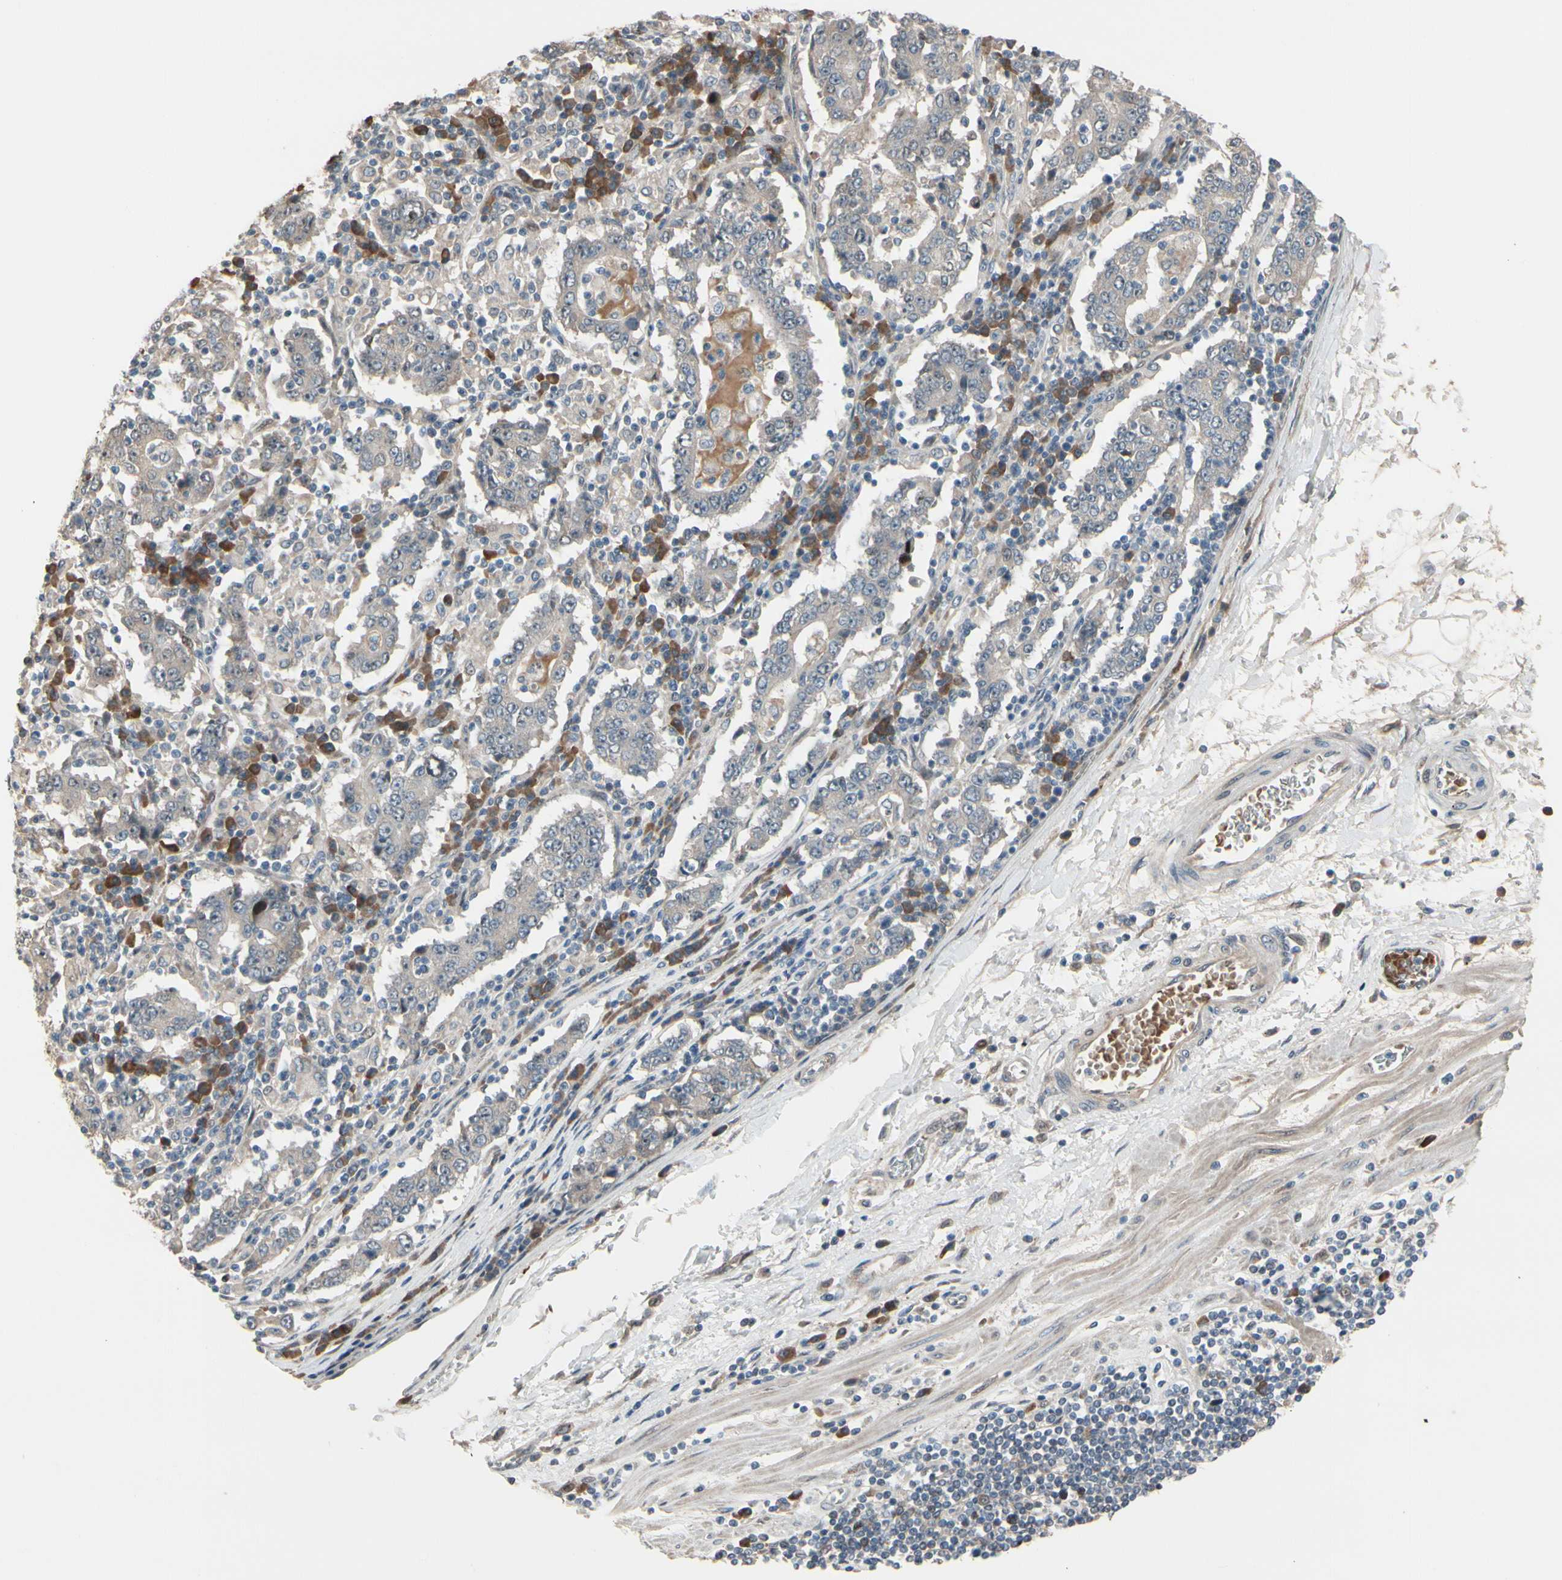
{"staining": {"intensity": "negative", "quantity": "none", "location": "none"}, "tissue": "stomach cancer", "cell_type": "Tumor cells", "image_type": "cancer", "snomed": [{"axis": "morphology", "description": "Normal tissue, NOS"}, {"axis": "morphology", "description": "Adenocarcinoma, NOS"}, {"axis": "topography", "description": "Stomach, upper"}, {"axis": "topography", "description": "Stomach"}], "caption": "A photomicrograph of human adenocarcinoma (stomach) is negative for staining in tumor cells.", "gene": "SNX29", "patient": {"sex": "male", "age": 59}}